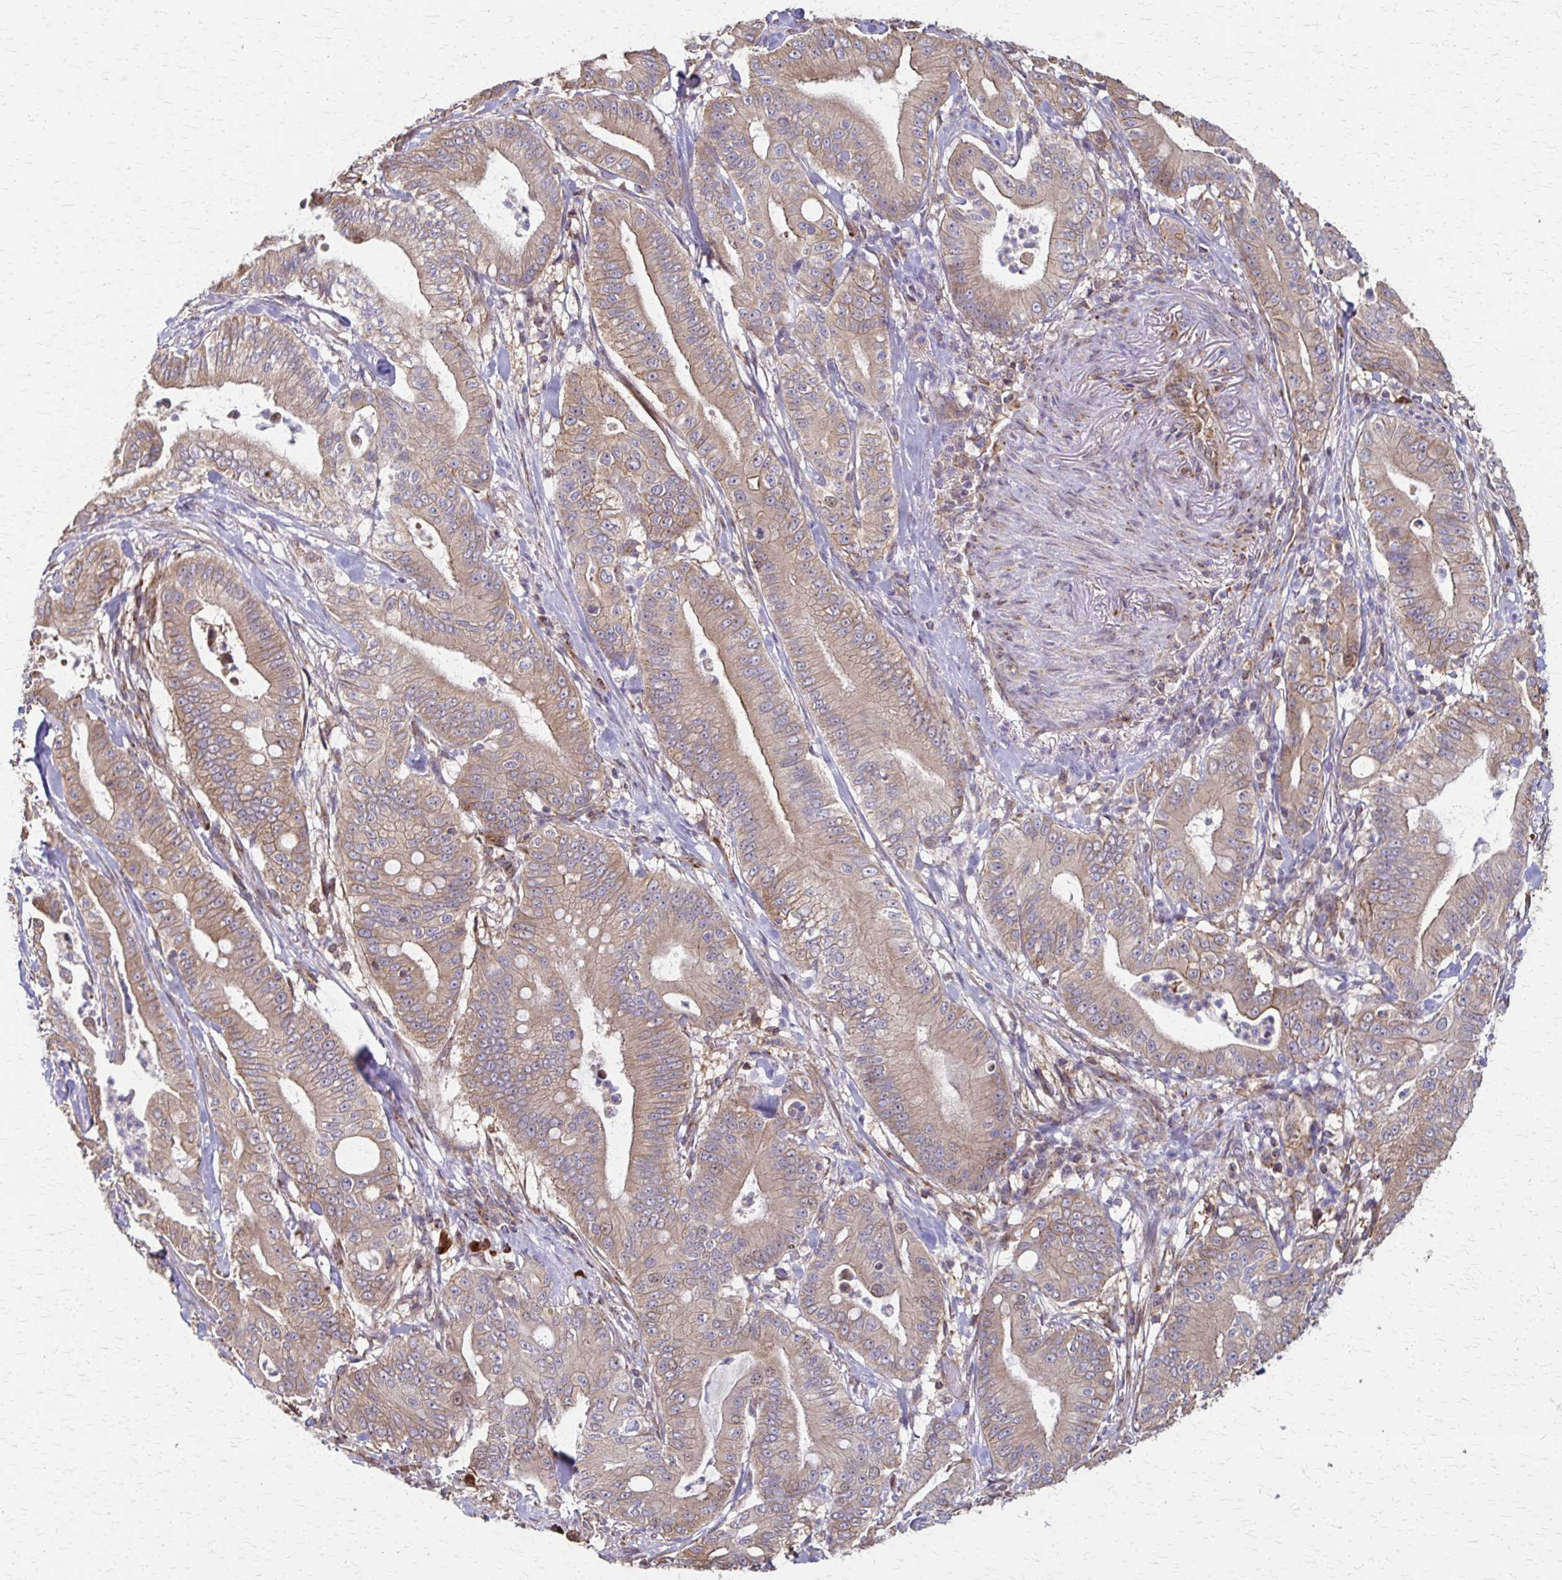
{"staining": {"intensity": "moderate", "quantity": ">75%", "location": "cytoplasmic/membranous"}, "tissue": "pancreatic cancer", "cell_type": "Tumor cells", "image_type": "cancer", "snomed": [{"axis": "morphology", "description": "Adenocarcinoma, NOS"}, {"axis": "topography", "description": "Pancreas"}], "caption": "Immunohistochemical staining of pancreatic adenocarcinoma displays medium levels of moderate cytoplasmic/membranous protein staining in approximately >75% of tumor cells.", "gene": "EEF2", "patient": {"sex": "male", "age": 71}}